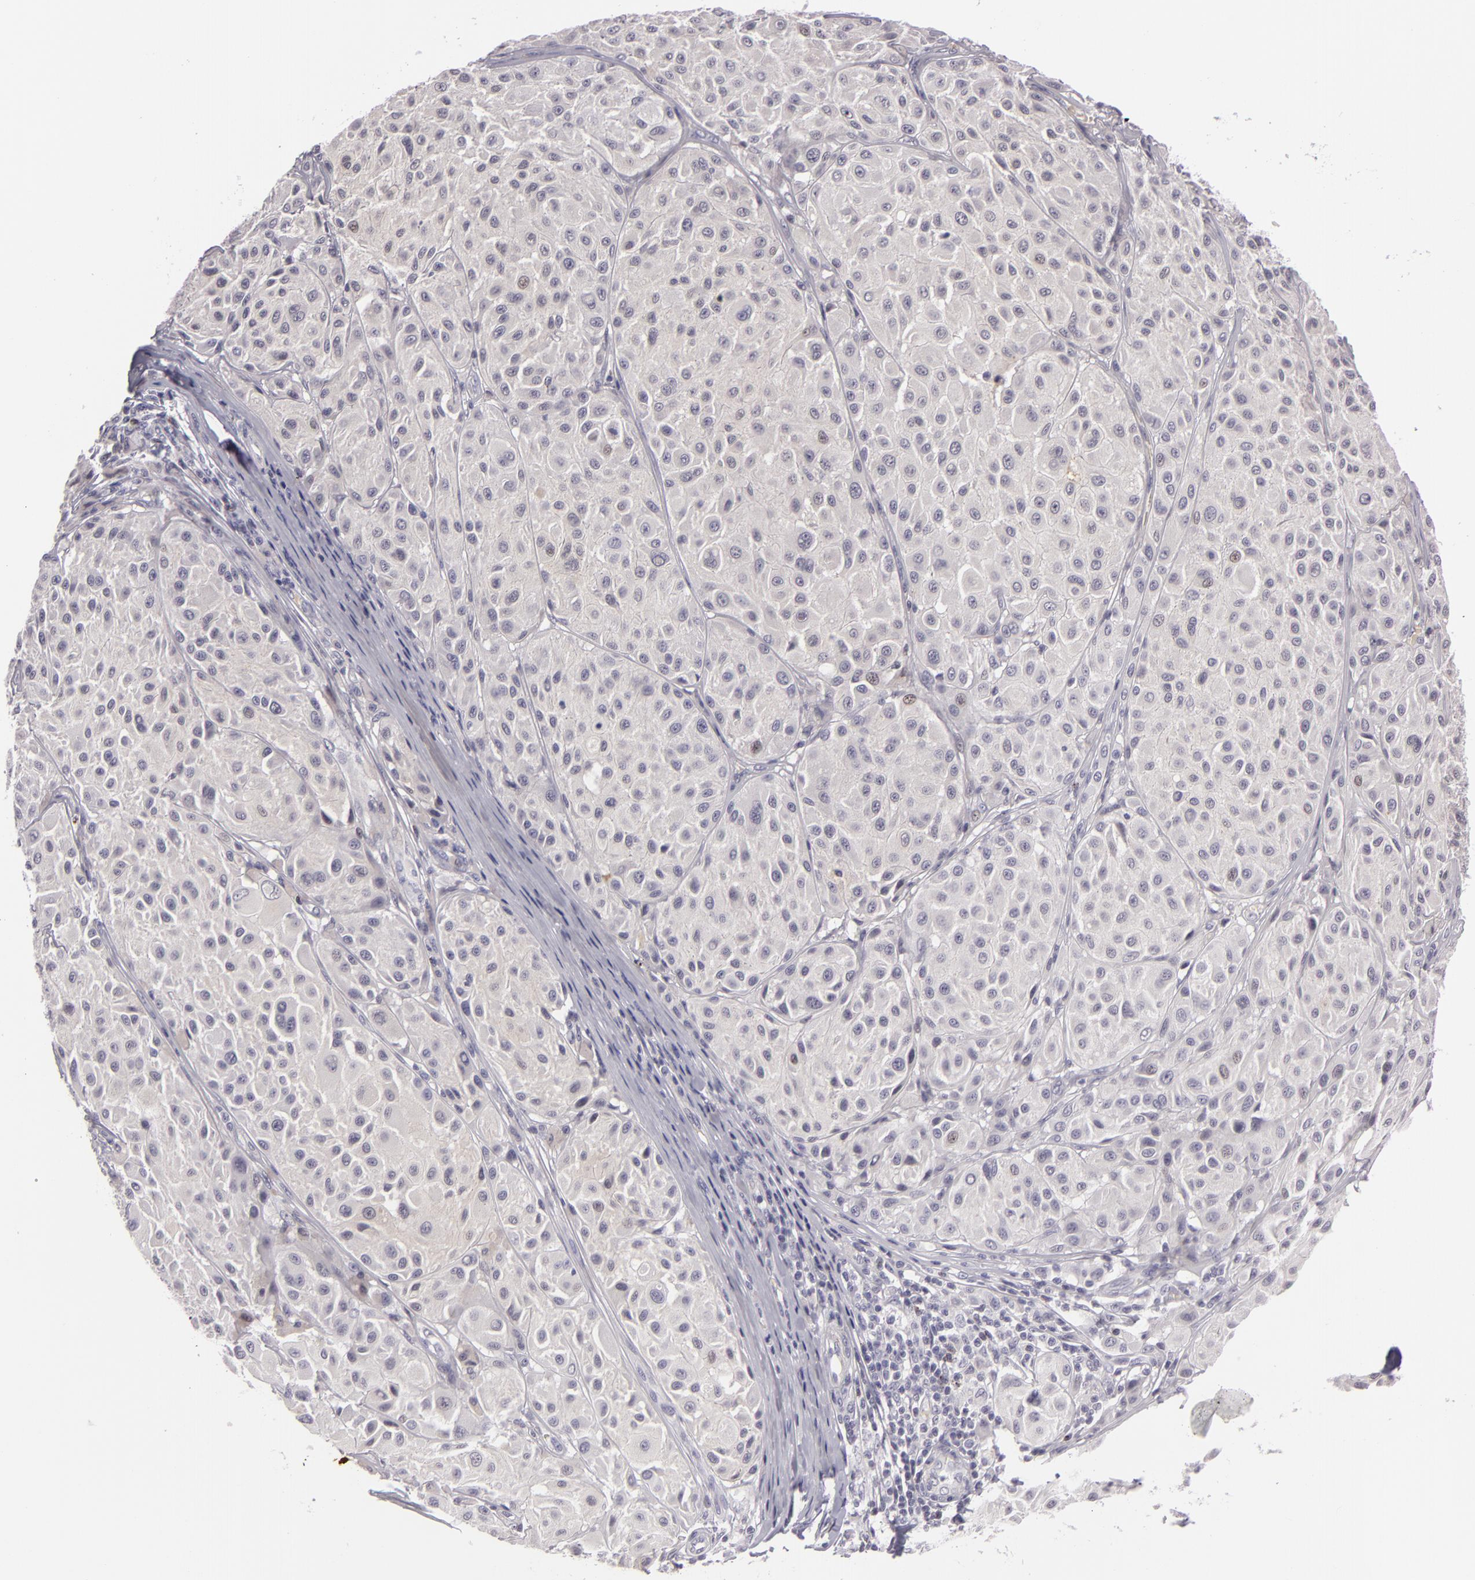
{"staining": {"intensity": "negative", "quantity": "none", "location": "none"}, "tissue": "melanoma", "cell_type": "Tumor cells", "image_type": "cancer", "snomed": [{"axis": "morphology", "description": "Malignant melanoma, NOS"}, {"axis": "topography", "description": "Skin"}], "caption": "IHC micrograph of human melanoma stained for a protein (brown), which demonstrates no staining in tumor cells.", "gene": "CTNNB1", "patient": {"sex": "male", "age": 36}}